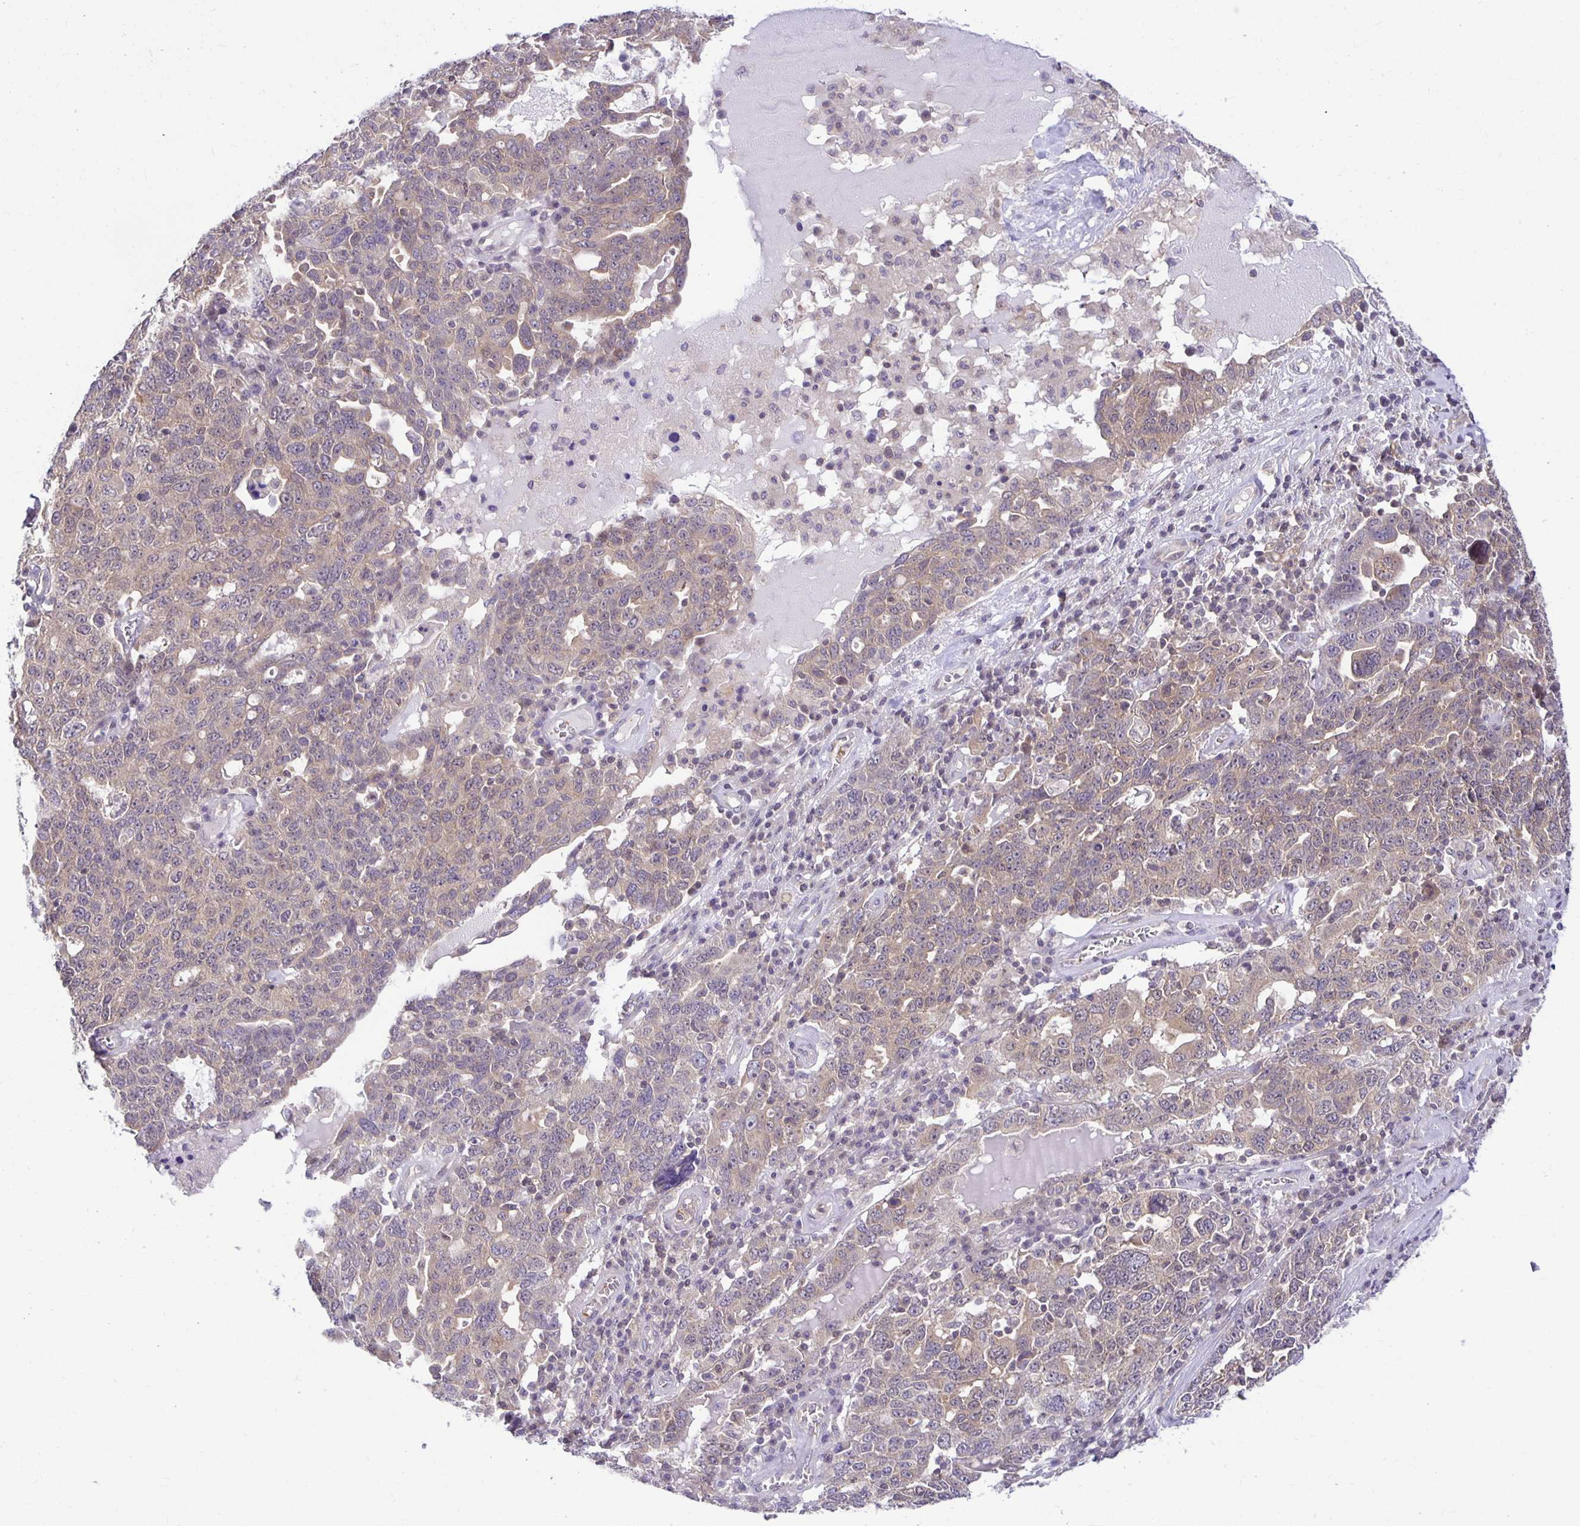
{"staining": {"intensity": "weak", "quantity": "<25%", "location": "cytoplasmic/membranous"}, "tissue": "ovarian cancer", "cell_type": "Tumor cells", "image_type": "cancer", "snomed": [{"axis": "morphology", "description": "Carcinoma, endometroid"}, {"axis": "topography", "description": "Ovary"}], "caption": "A photomicrograph of ovarian endometroid carcinoma stained for a protein displays no brown staining in tumor cells.", "gene": "MIEN1", "patient": {"sex": "female", "age": 62}}